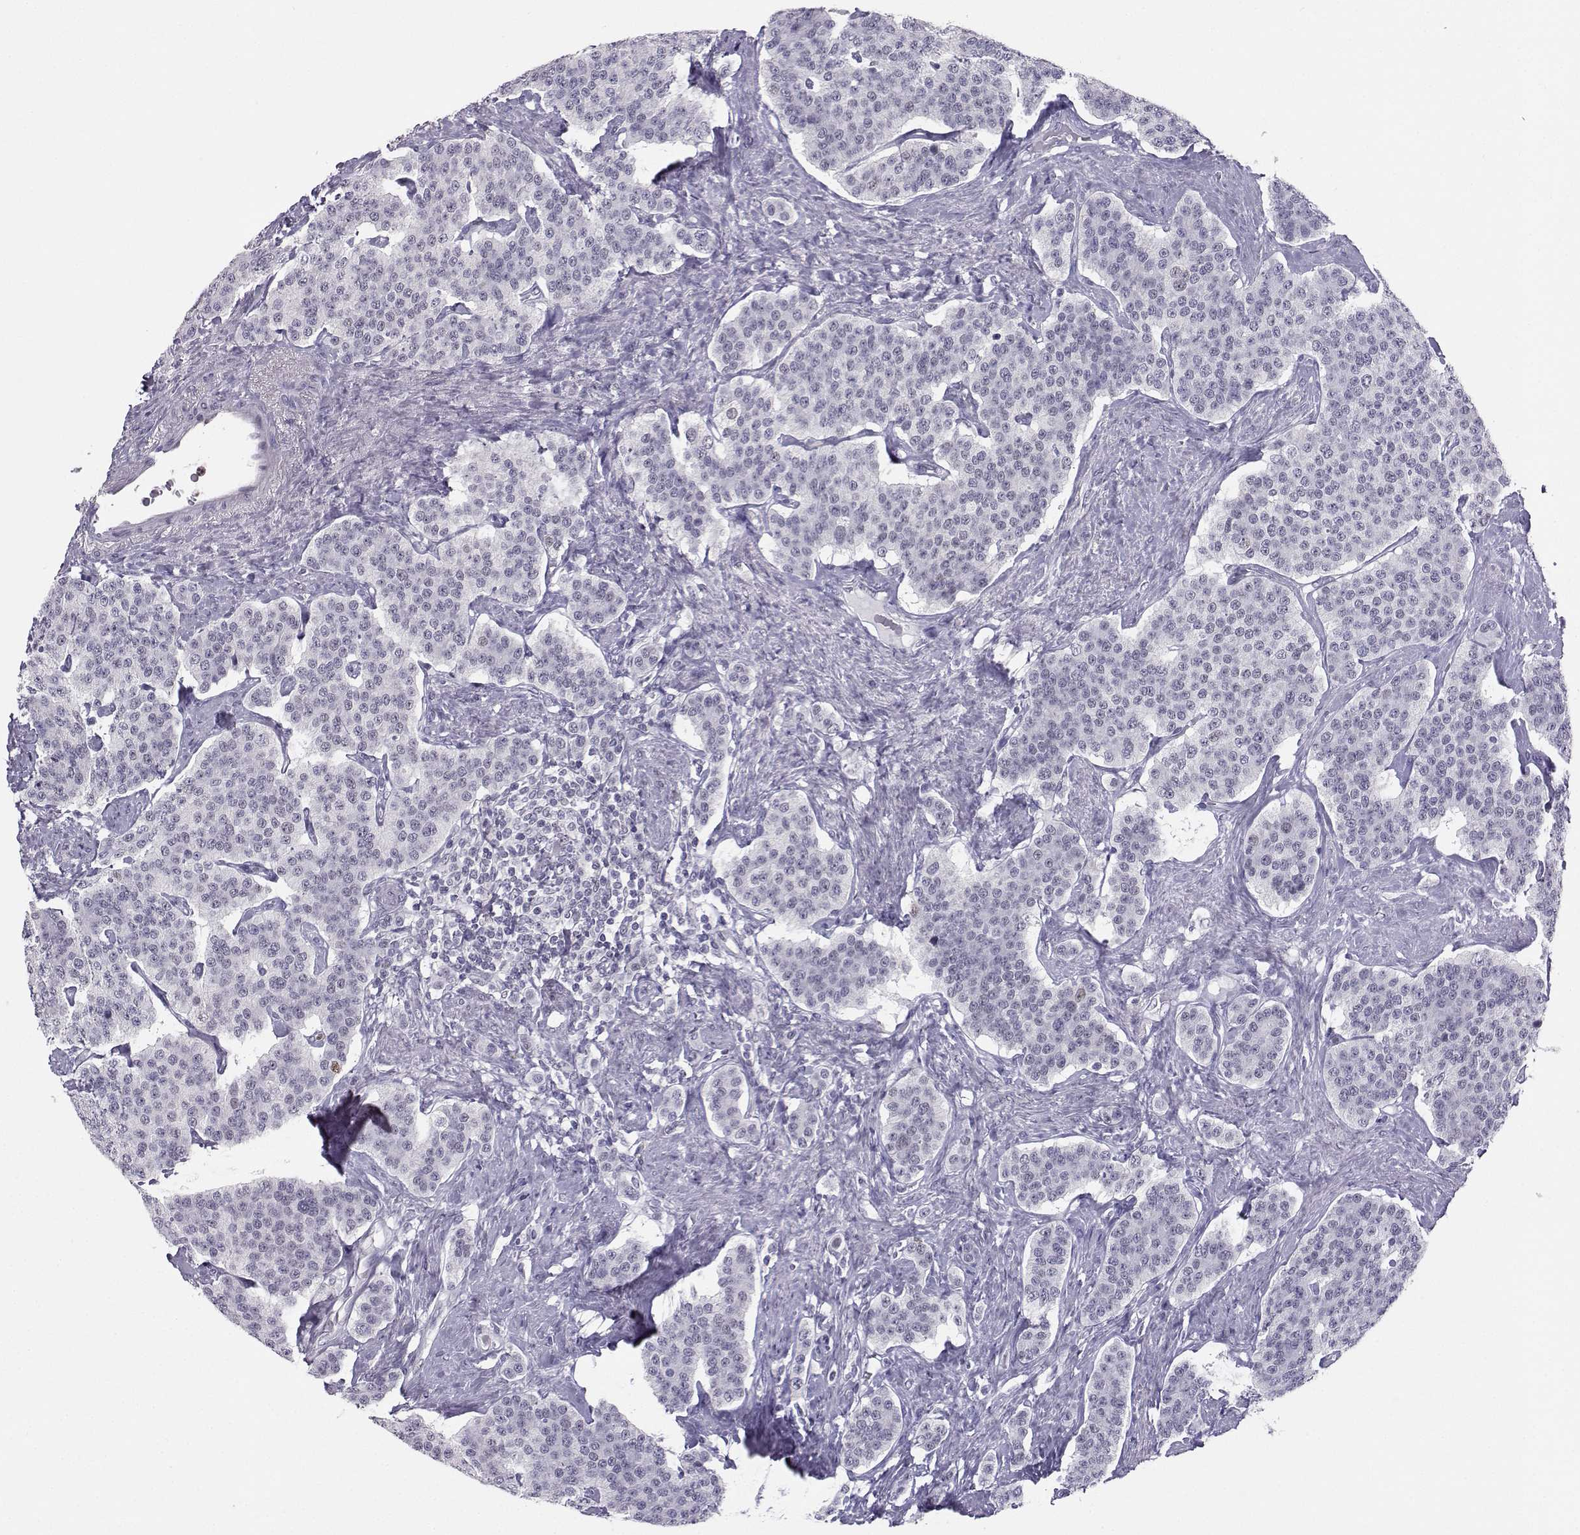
{"staining": {"intensity": "negative", "quantity": "none", "location": "none"}, "tissue": "carcinoid", "cell_type": "Tumor cells", "image_type": "cancer", "snomed": [{"axis": "morphology", "description": "Carcinoid, malignant, NOS"}, {"axis": "topography", "description": "Small intestine"}], "caption": "Malignant carcinoid was stained to show a protein in brown. There is no significant expression in tumor cells.", "gene": "TEDC2", "patient": {"sex": "female", "age": 58}}